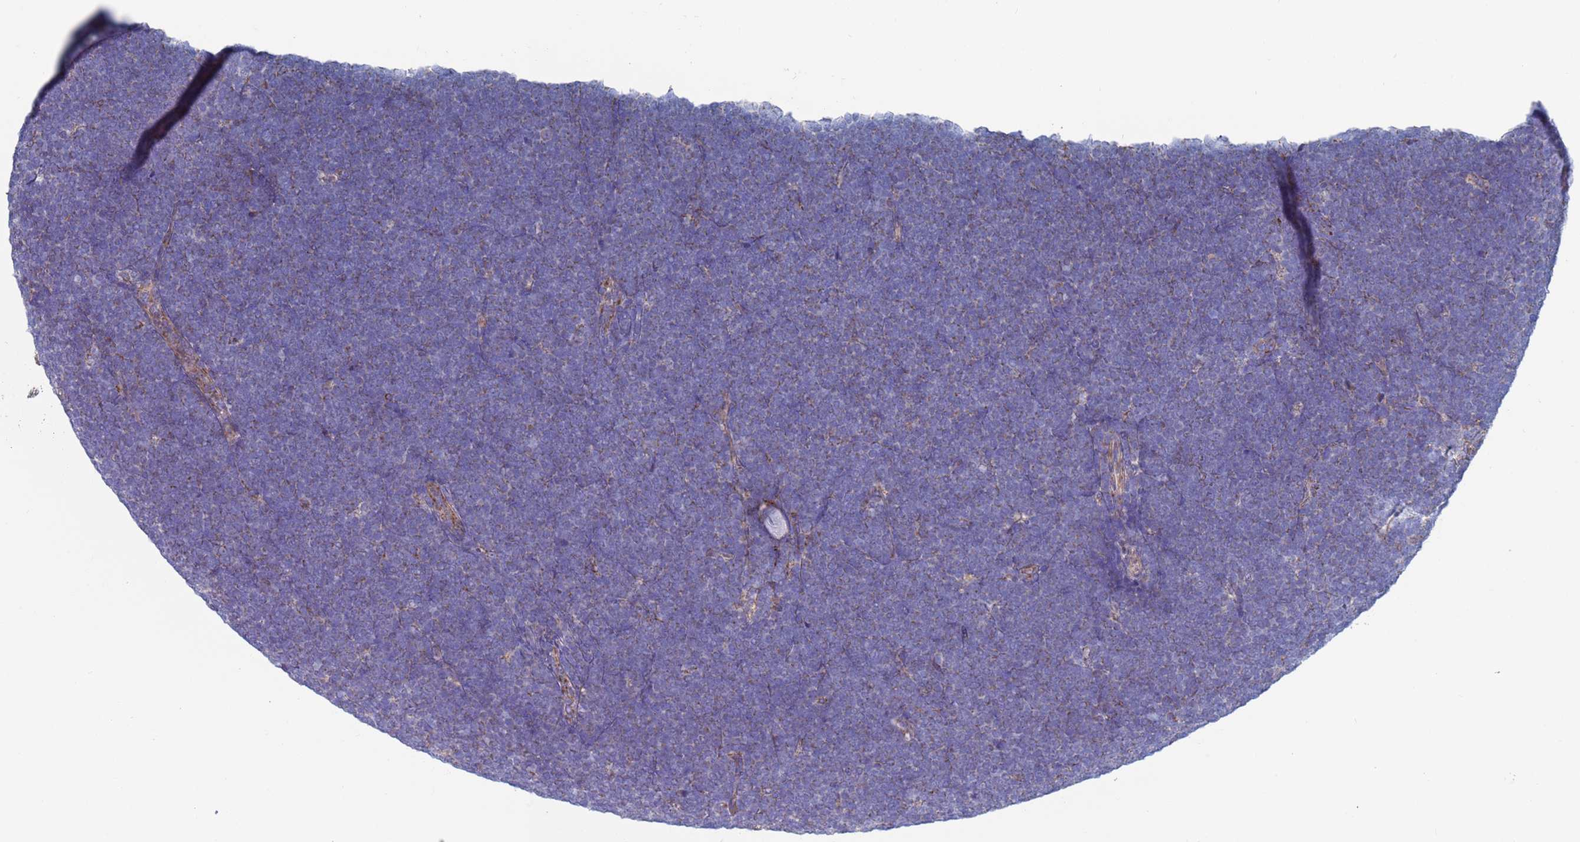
{"staining": {"intensity": "negative", "quantity": "none", "location": "none"}, "tissue": "lymphoma", "cell_type": "Tumor cells", "image_type": "cancer", "snomed": [{"axis": "morphology", "description": "Malignant lymphoma, non-Hodgkin's type, High grade"}, {"axis": "topography", "description": "Lymph node"}], "caption": "IHC histopathology image of neoplastic tissue: human lymphoma stained with DAB displays no significant protein expression in tumor cells. The staining is performed using DAB (3,3'-diaminobenzidine) brown chromogen with nuclei counter-stained in using hematoxylin.", "gene": "CHCHD6", "patient": {"sex": "male", "age": 13}}